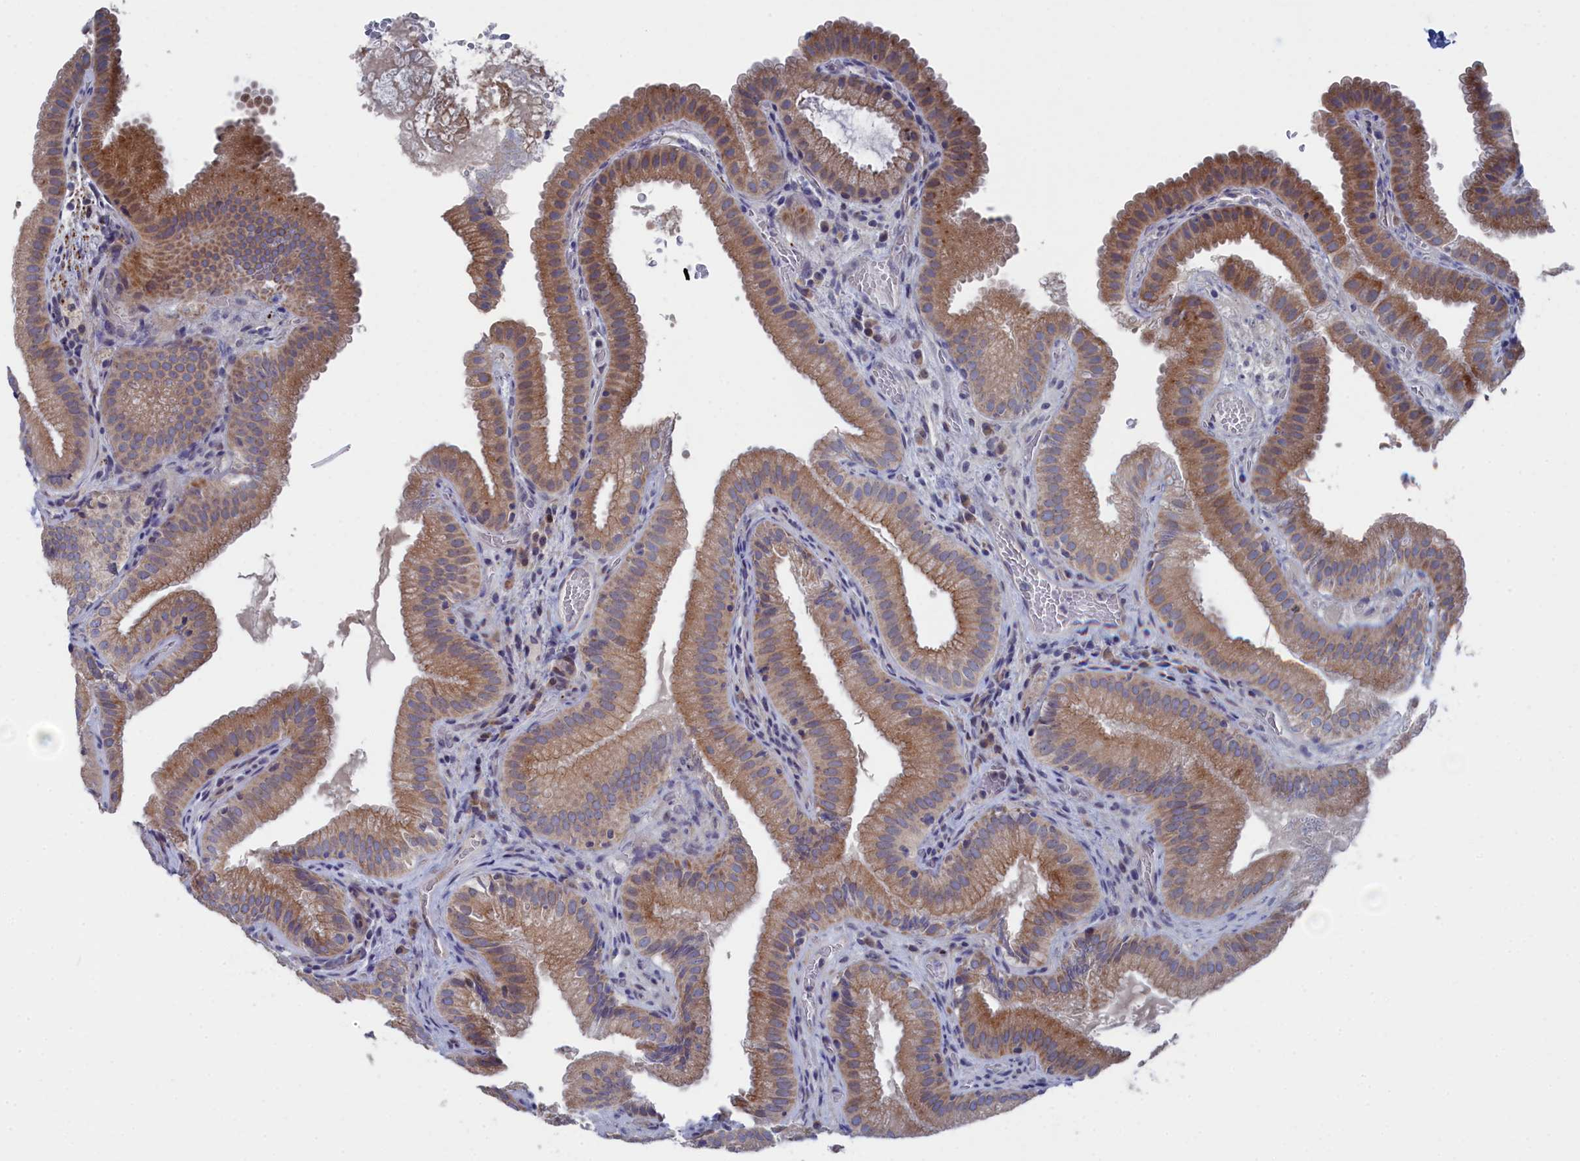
{"staining": {"intensity": "moderate", "quantity": ">75%", "location": "cytoplasmic/membranous"}, "tissue": "gallbladder", "cell_type": "Glandular cells", "image_type": "normal", "snomed": [{"axis": "morphology", "description": "Normal tissue, NOS"}, {"axis": "topography", "description": "Gallbladder"}], "caption": "Immunohistochemistry image of normal gallbladder stained for a protein (brown), which demonstrates medium levels of moderate cytoplasmic/membranous expression in approximately >75% of glandular cells.", "gene": "TMEM161A", "patient": {"sex": "female", "age": 30}}